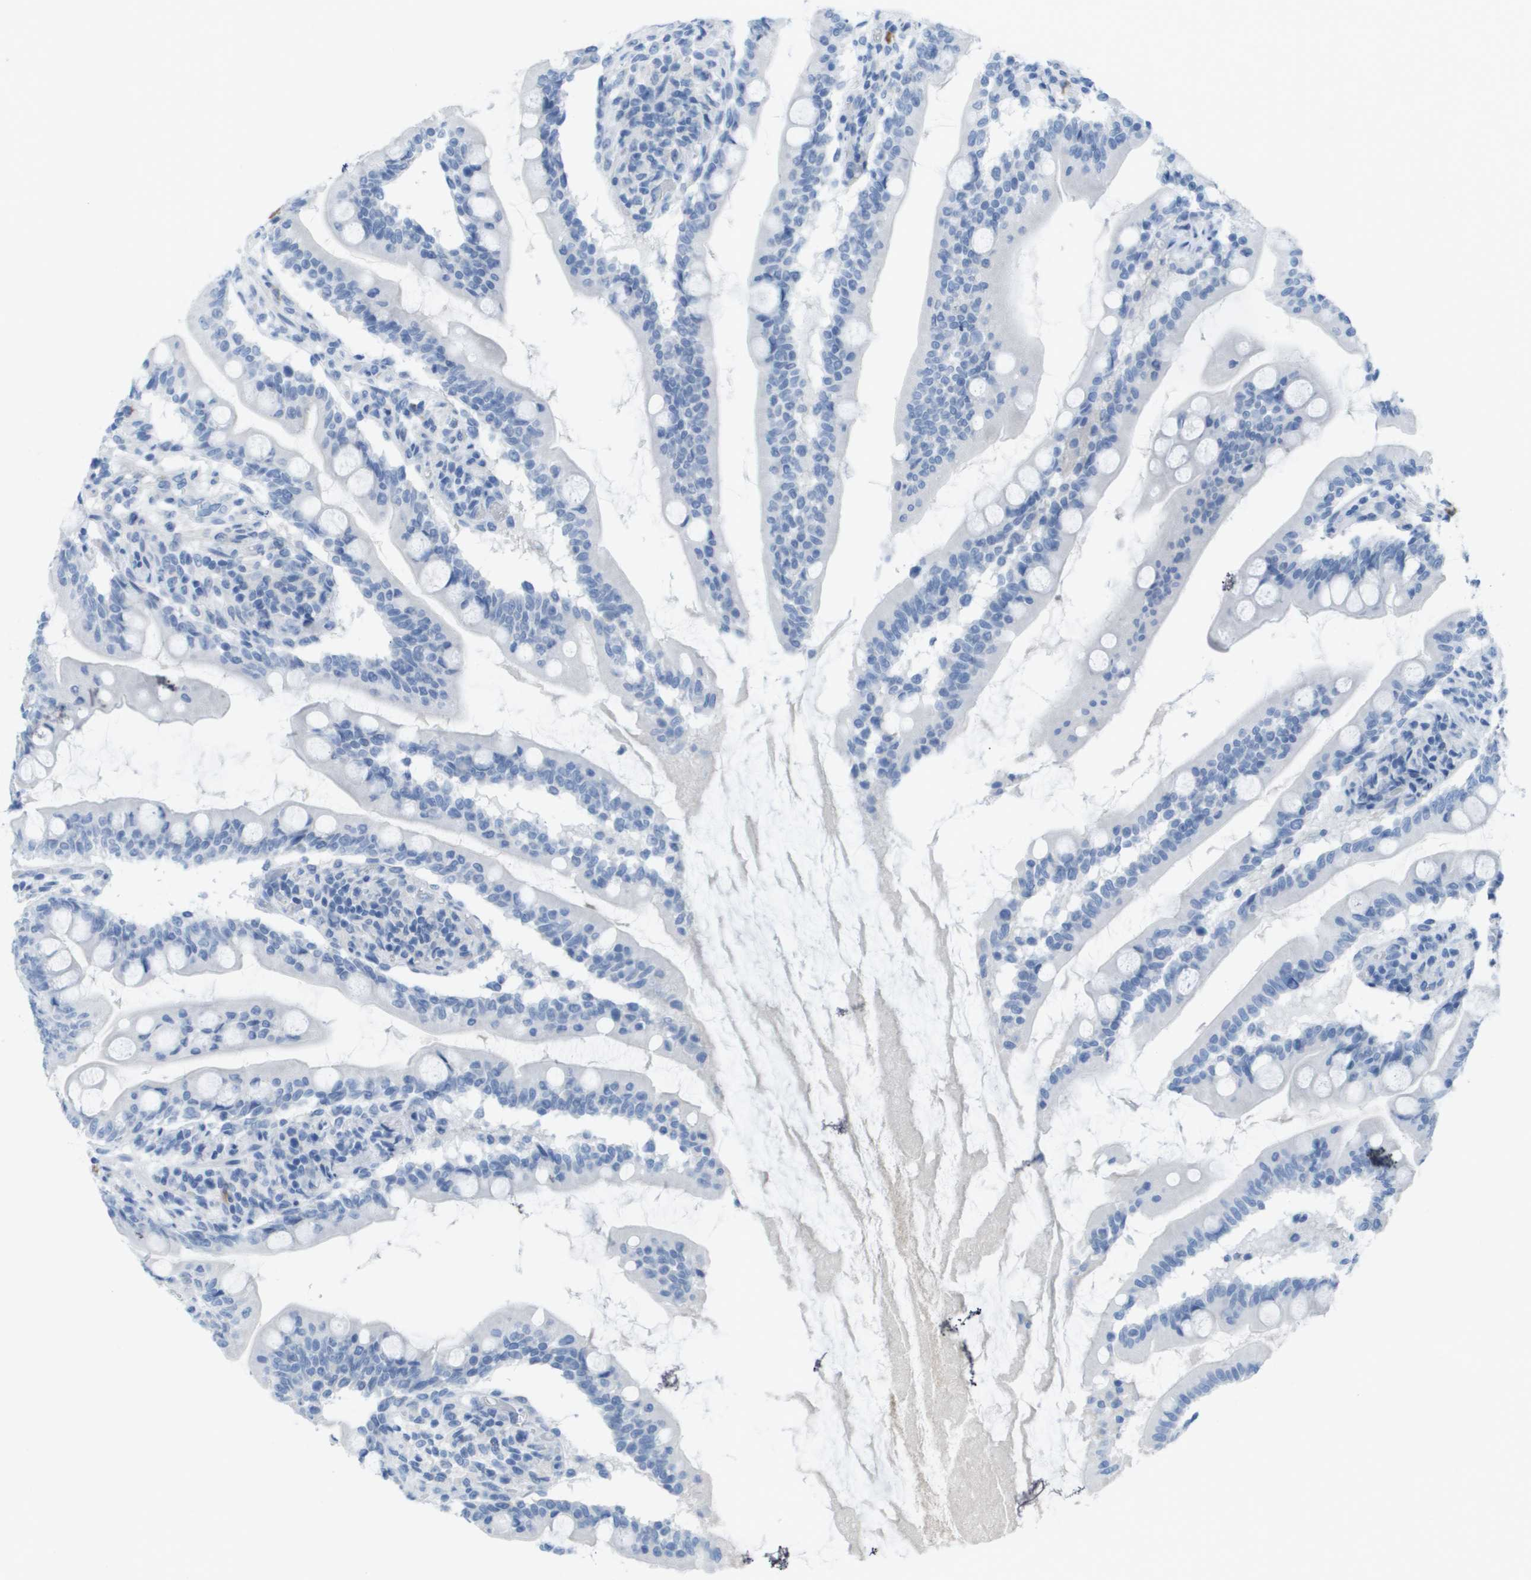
{"staining": {"intensity": "negative", "quantity": "none", "location": "none"}, "tissue": "small intestine", "cell_type": "Glandular cells", "image_type": "normal", "snomed": [{"axis": "morphology", "description": "Normal tissue, NOS"}, {"axis": "topography", "description": "Small intestine"}], "caption": "Glandular cells show no significant protein staining in unremarkable small intestine. Nuclei are stained in blue.", "gene": "GPR18", "patient": {"sex": "female", "age": 56}}